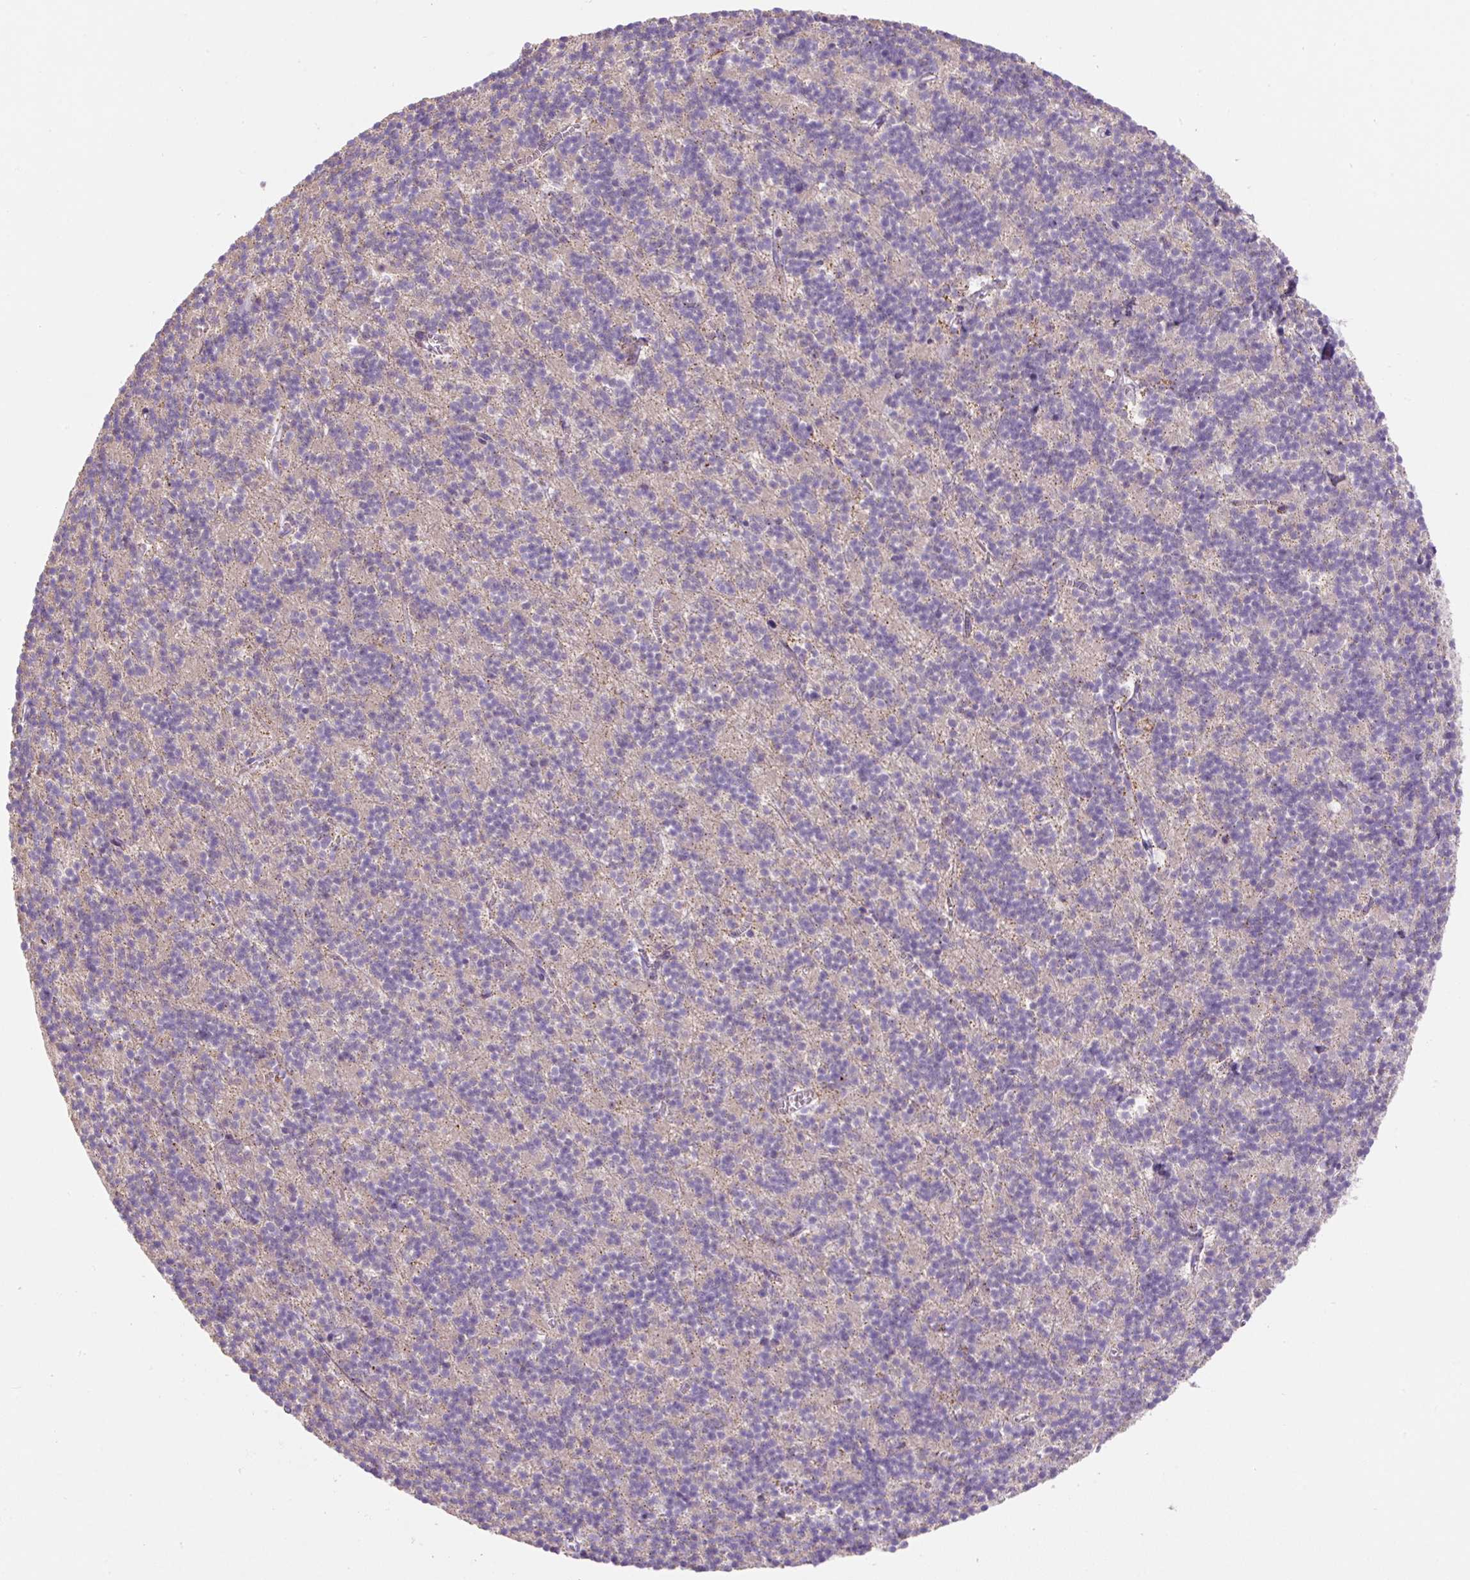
{"staining": {"intensity": "negative", "quantity": "none", "location": "none"}, "tissue": "cerebellum", "cell_type": "Cells in granular layer", "image_type": "normal", "snomed": [{"axis": "morphology", "description": "Normal tissue, NOS"}, {"axis": "topography", "description": "Cerebellum"}], "caption": "A photomicrograph of cerebellum stained for a protein demonstrates no brown staining in cells in granular layer.", "gene": "ADAMTS19", "patient": {"sex": "male", "age": 54}}